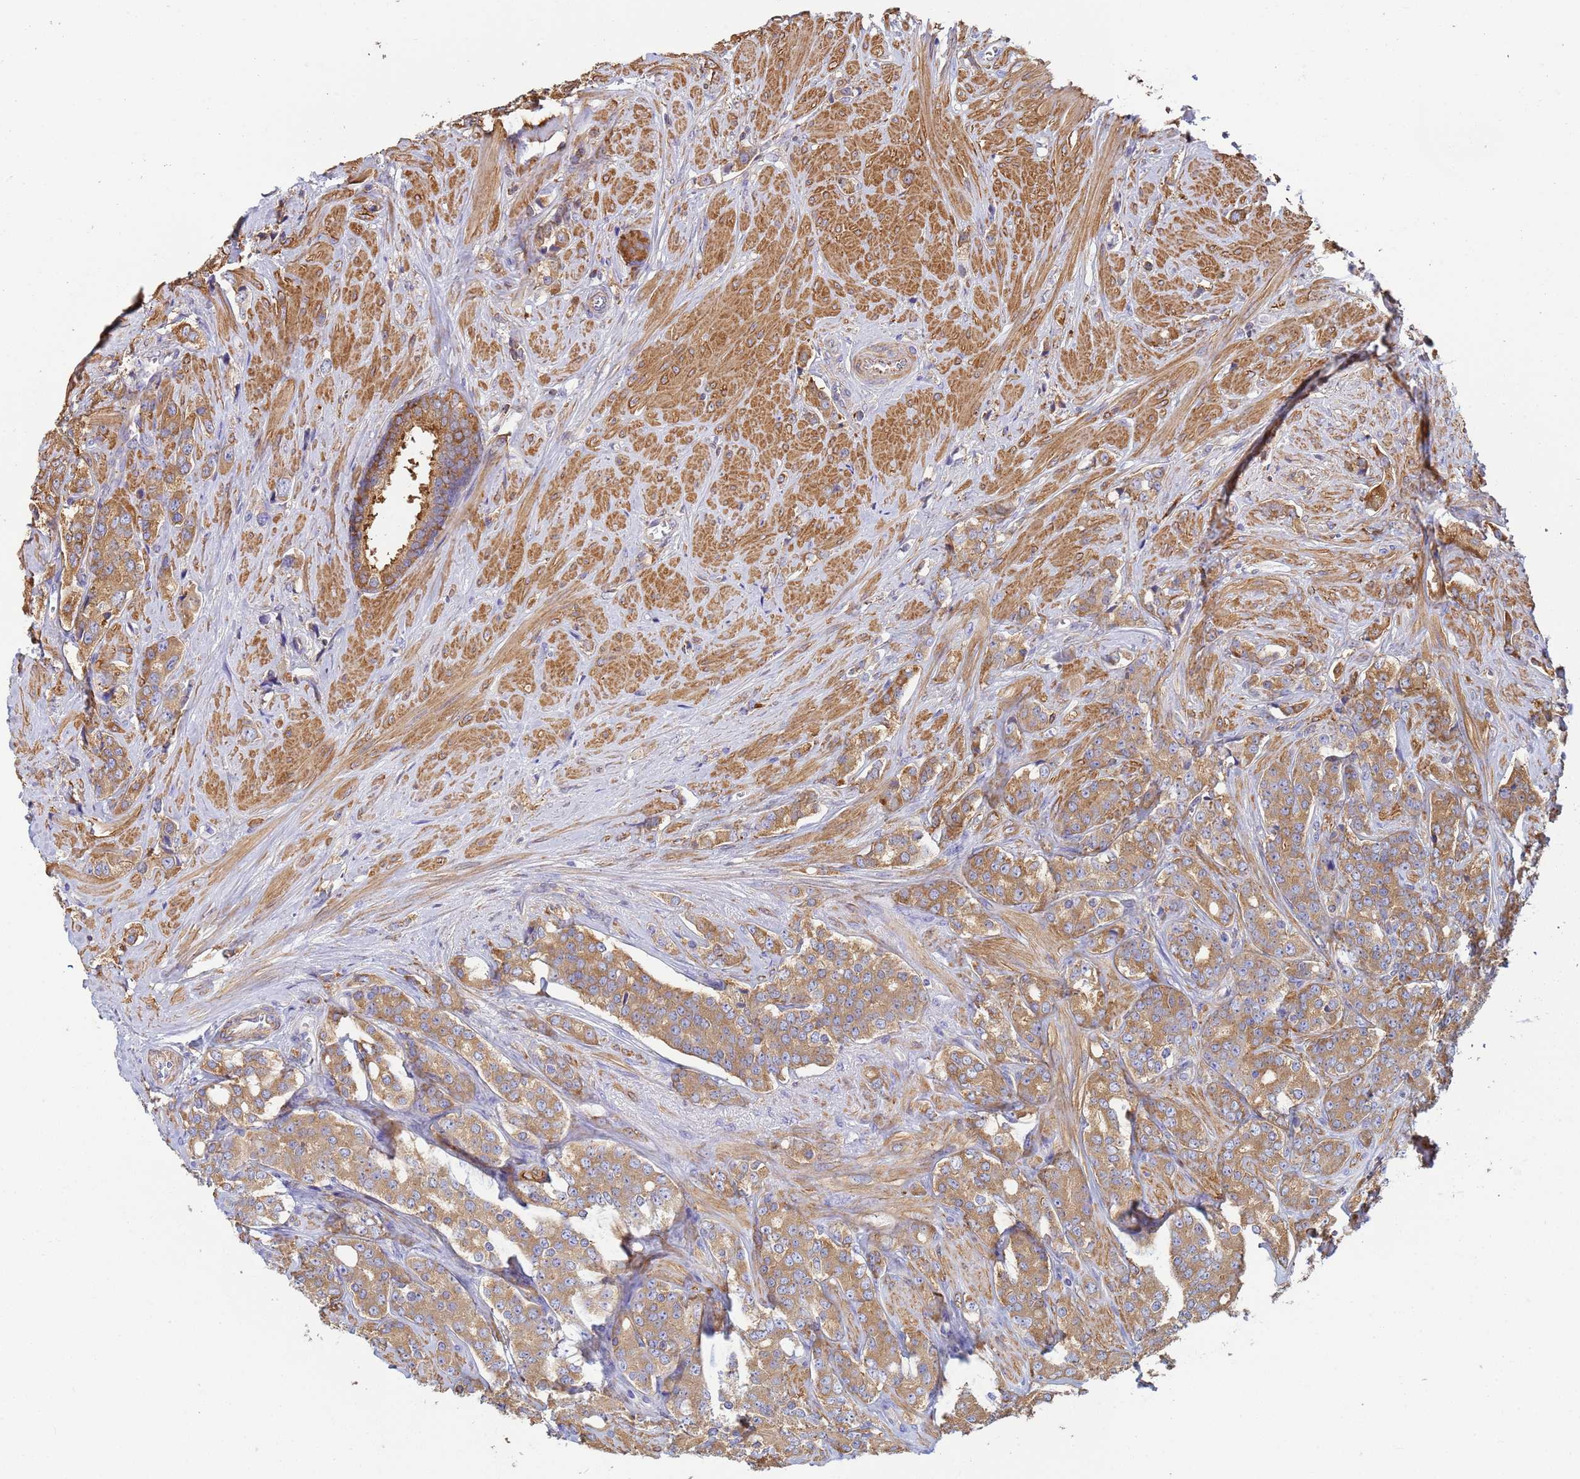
{"staining": {"intensity": "moderate", "quantity": ">75%", "location": "cytoplasmic/membranous"}, "tissue": "prostate cancer", "cell_type": "Tumor cells", "image_type": "cancer", "snomed": [{"axis": "morphology", "description": "Adenocarcinoma, High grade"}, {"axis": "topography", "description": "Prostate"}], "caption": "Brown immunohistochemical staining in human adenocarcinoma (high-grade) (prostate) exhibits moderate cytoplasmic/membranous positivity in approximately >75% of tumor cells.", "gene": "ZNG1B", "patient": {"sex": "male", "age": 62}}